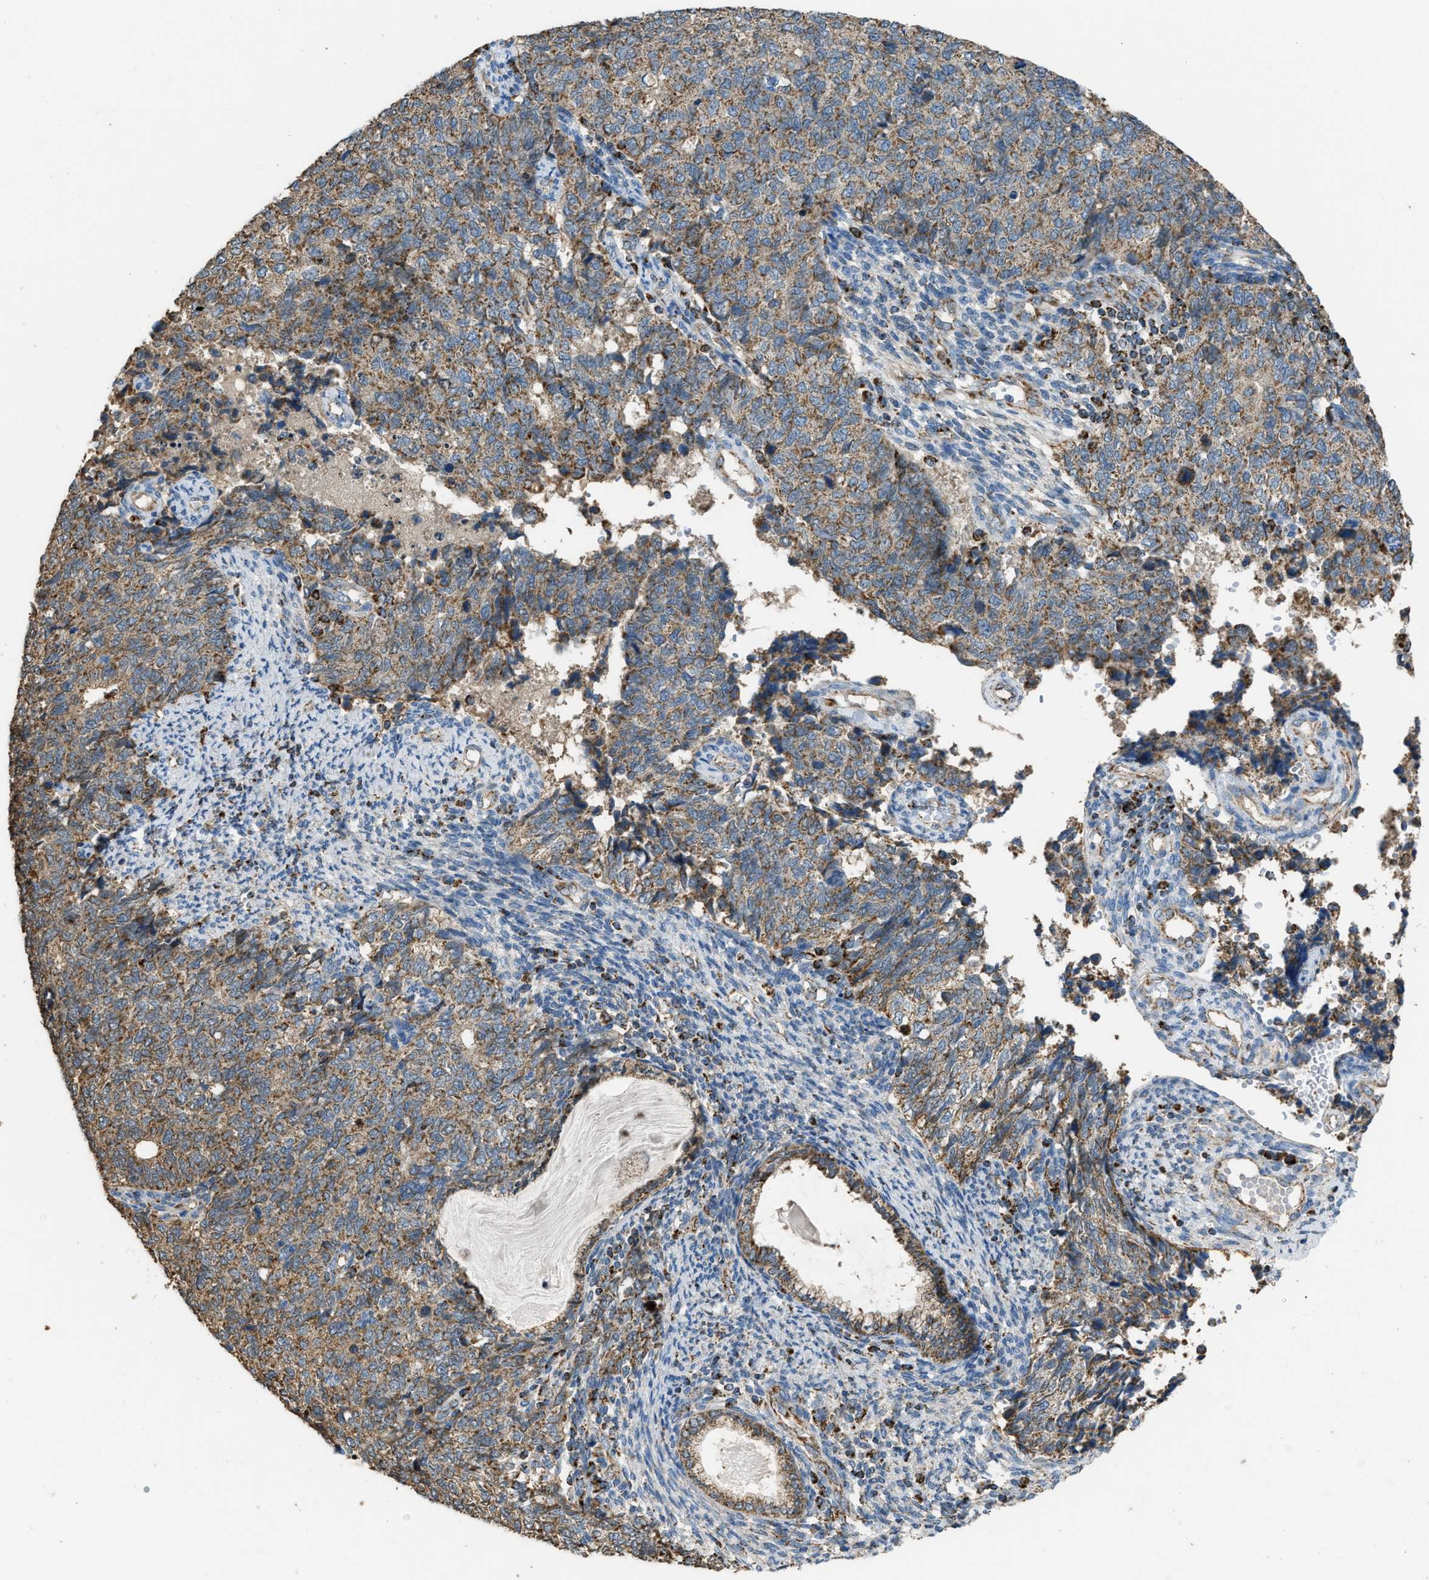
{"staining": {"intensity": "moderate", "quantity": ">75%", "location": "cytoplasmic/membranous"}, "tissue": "cervical cancer", "cell_type": "Tumor cells", "image_type": "cancer", "snomed": [{"axis": "morphology", "description": "Squamous cell carcinoma, NOS"}, {"axis": "topography", "description": "Cervix"}], "caption": "DAB immunohistochemical staining of cervical squamous cell carcinoma reveals moderate cytoplasmic/membranous protein positivity in about >75% of tumor cells. The protein is stained brown, and the nuclei are stained in blue (DAB (3,3'-diaminobenzidine) IHC with brightfield microscopy, high magnification).", "gene": "ETFB", "patient": {"sex": "female", "age": 63}}